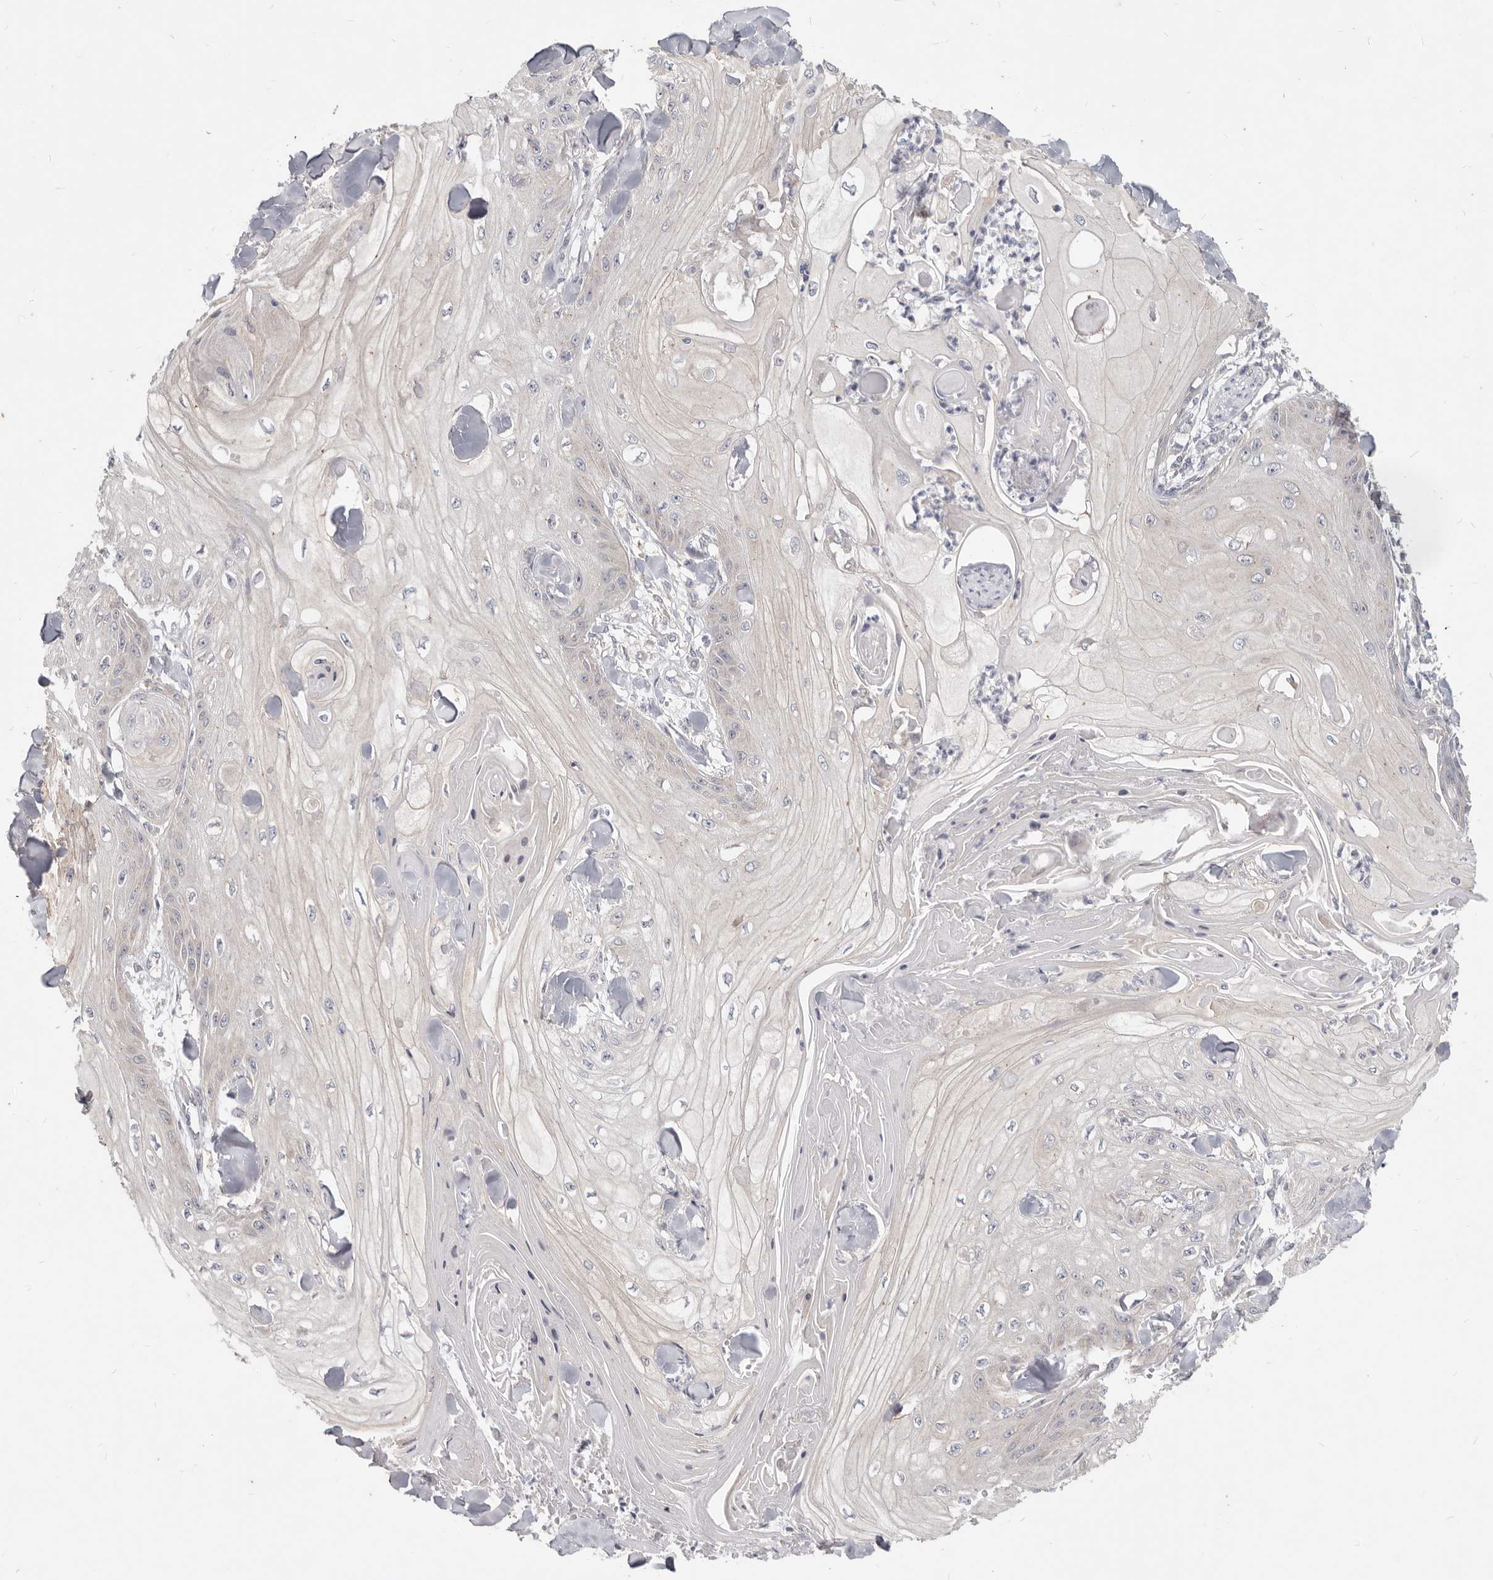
{"staining": {"intensity": "negative", "quantity": "none", "location": "none"}, "tissue": "skin cancer", "cell_type": "Tumor cells", "image_type": "cancer", "snomed": [{"axis": "morphology", "description": "Squamous cell carcinoma, NOS"}, {"axis": "topography", "description": "Skin"}], "caption": "DAB (3,3'-diaminobenzidine) immunohistochemical staining of skin squamous cell carcinoma shows no significant expression in tumor cells.", "gene": "WDR77", "patient": {"sex": "male", "age": 74}}